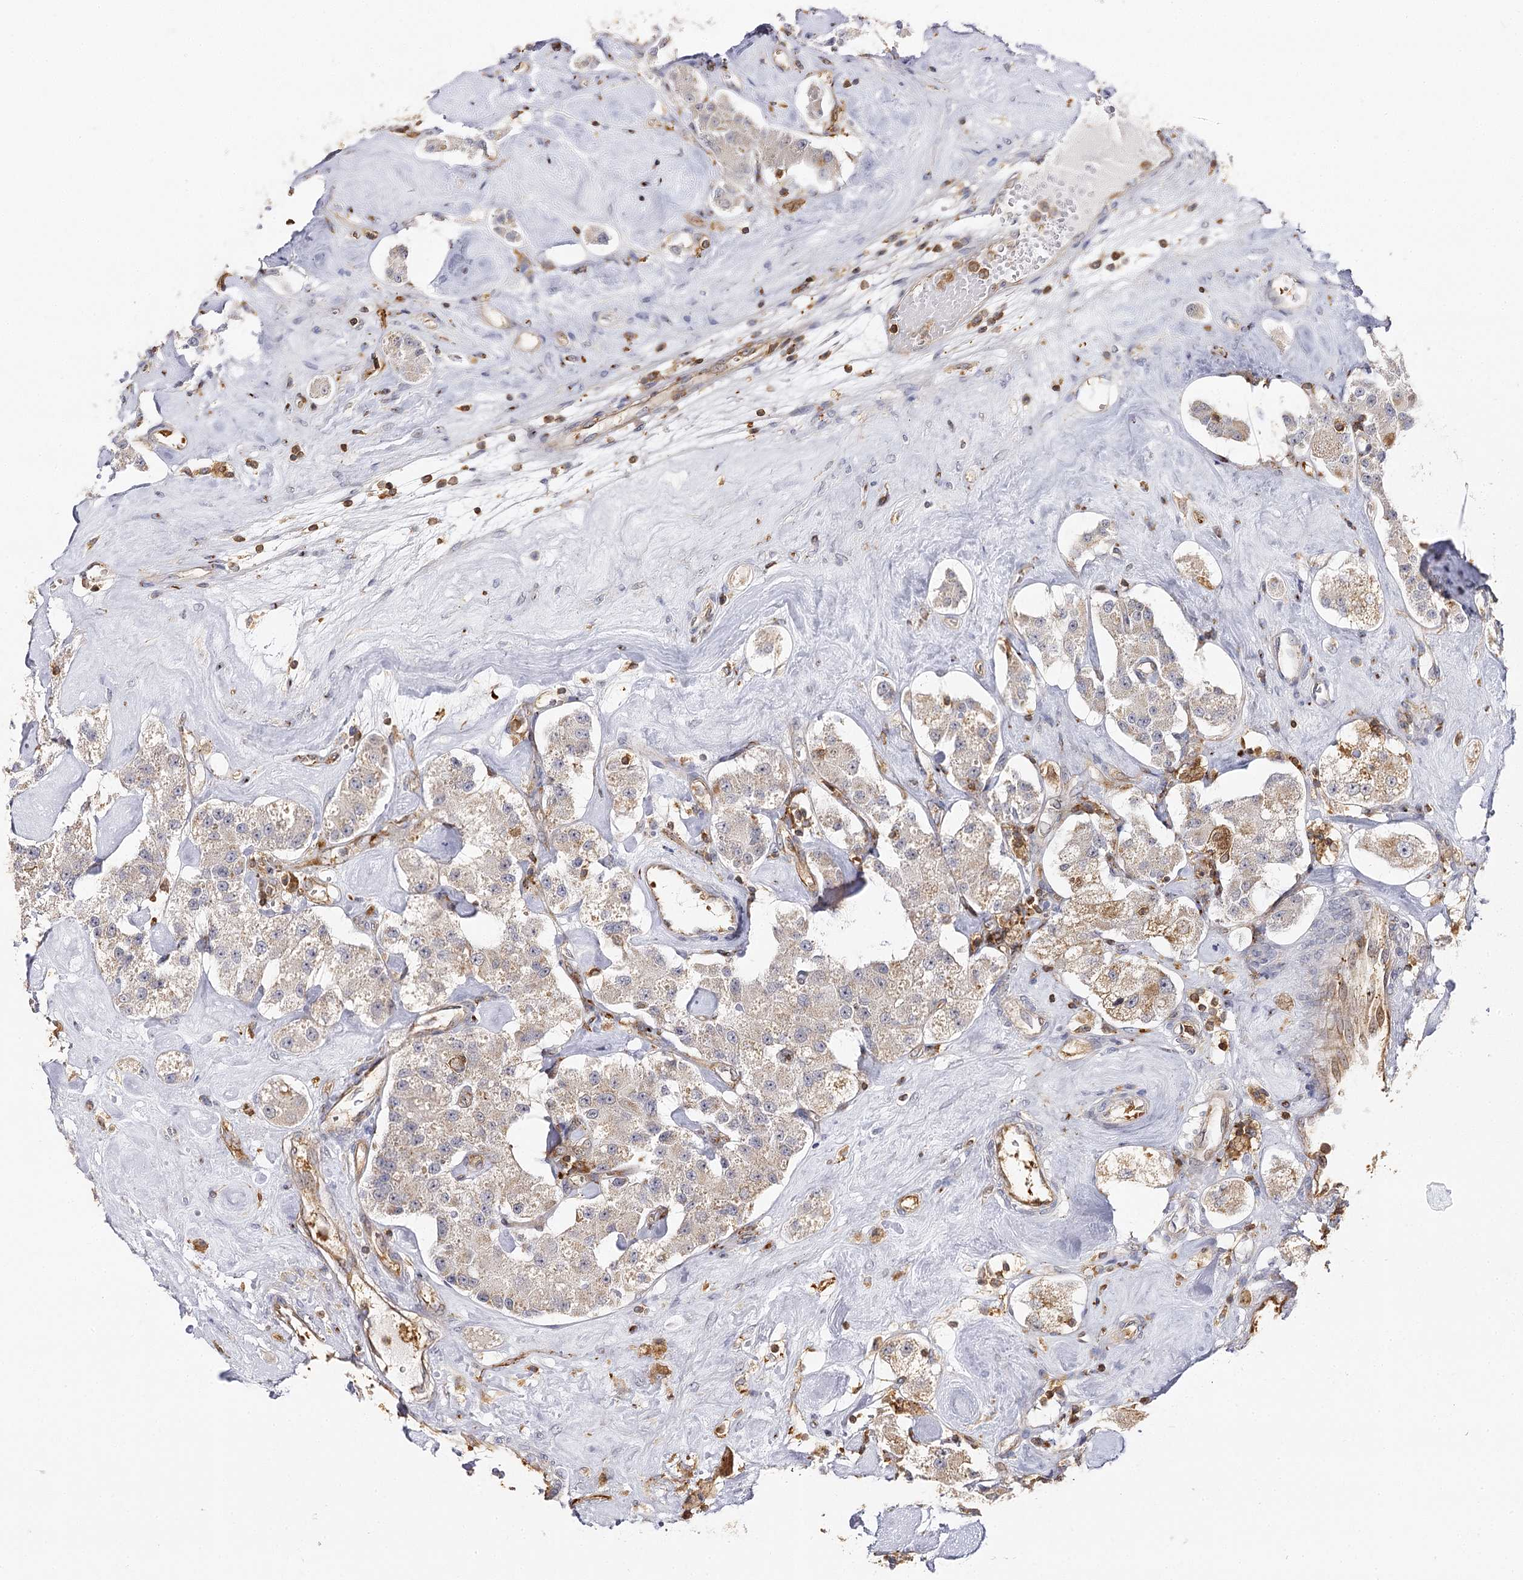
{"staining": {"intensity": "weak", "quantity": "25%-75%", "location": "cytoplasmic/membranous"}, "tissue": "carcinoid", "cell_type": "Tumor cells", "image_type": "cancer", "snomed": [{"axis": "morphology", "description": "Carcinoid, malignant, NOS"}, {"axis": "topography", "description": "Pancreas"}], "caption": "Immunohistochemistry (IHC) of malignant carcinoid reveals low levels of weak cytoplasmic/membranous expression in about 25%-75% of tumor cells.", "gene": "SEC24B", "patient": {"sex": "male", "age": 41}}